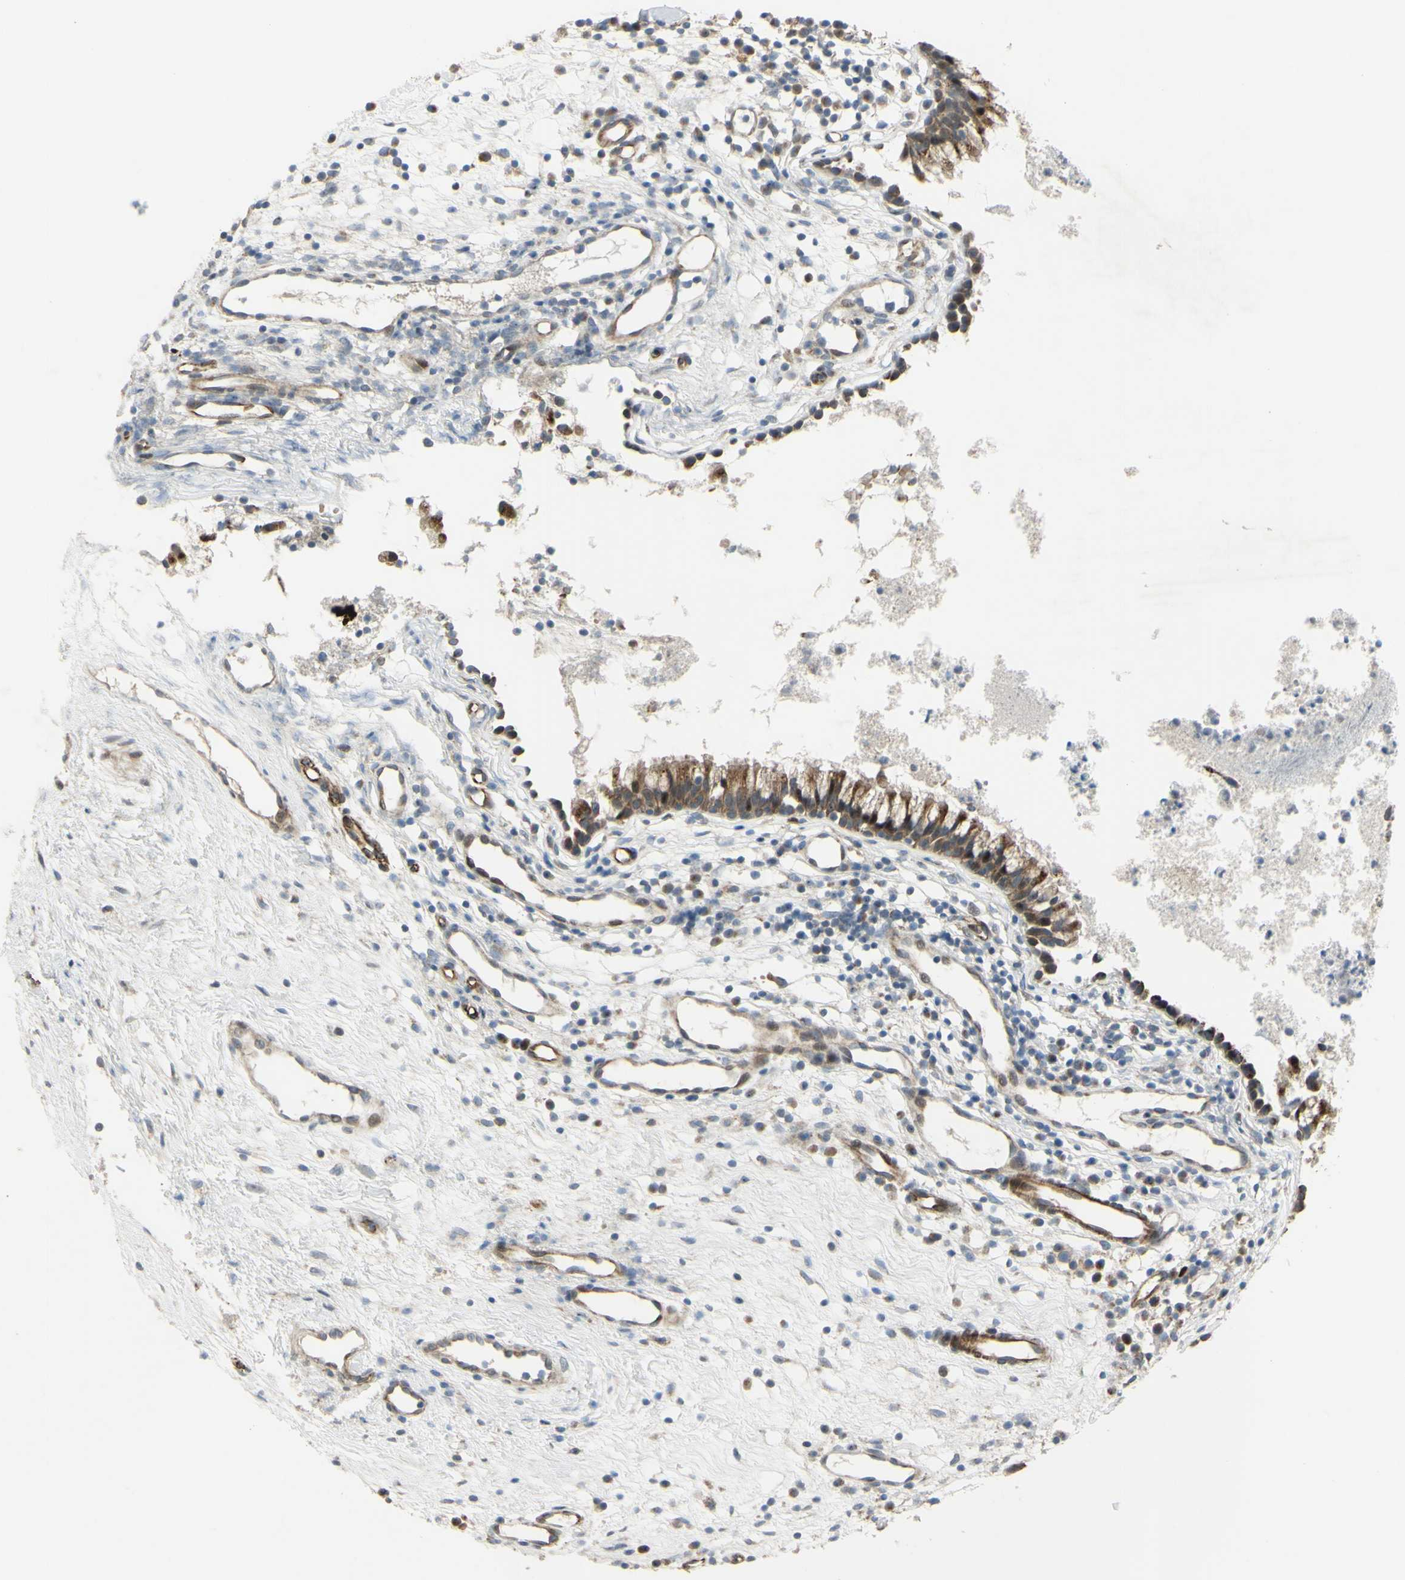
{"staining": {"intensity": "strong", "quantity": ">75%", "location": "cytoplasmic/membranous"}, "tissue": "nasopharynx", "cell_type": "Respiratory epithelial cells", "image_type": "normal", "snomed": [{"axis": "morphology", "description": "Normal tissue, NOS"}, {"axis": "topography", "description": "Nasopharynx"}], "caption": "Immunohistochemistry (IHC) photomicrograph of benign nasopharynx: nasopharynx stained using immunohistochemistry reveals high levels of strong protein expression localized specifically in the cytoplasmic/membranous of respiratory epithelial cells, appearing as a cytoplasmic/membranous brown color.", "gene": "NDFIP1", "patient": {"sex": "male", "age": 21}}